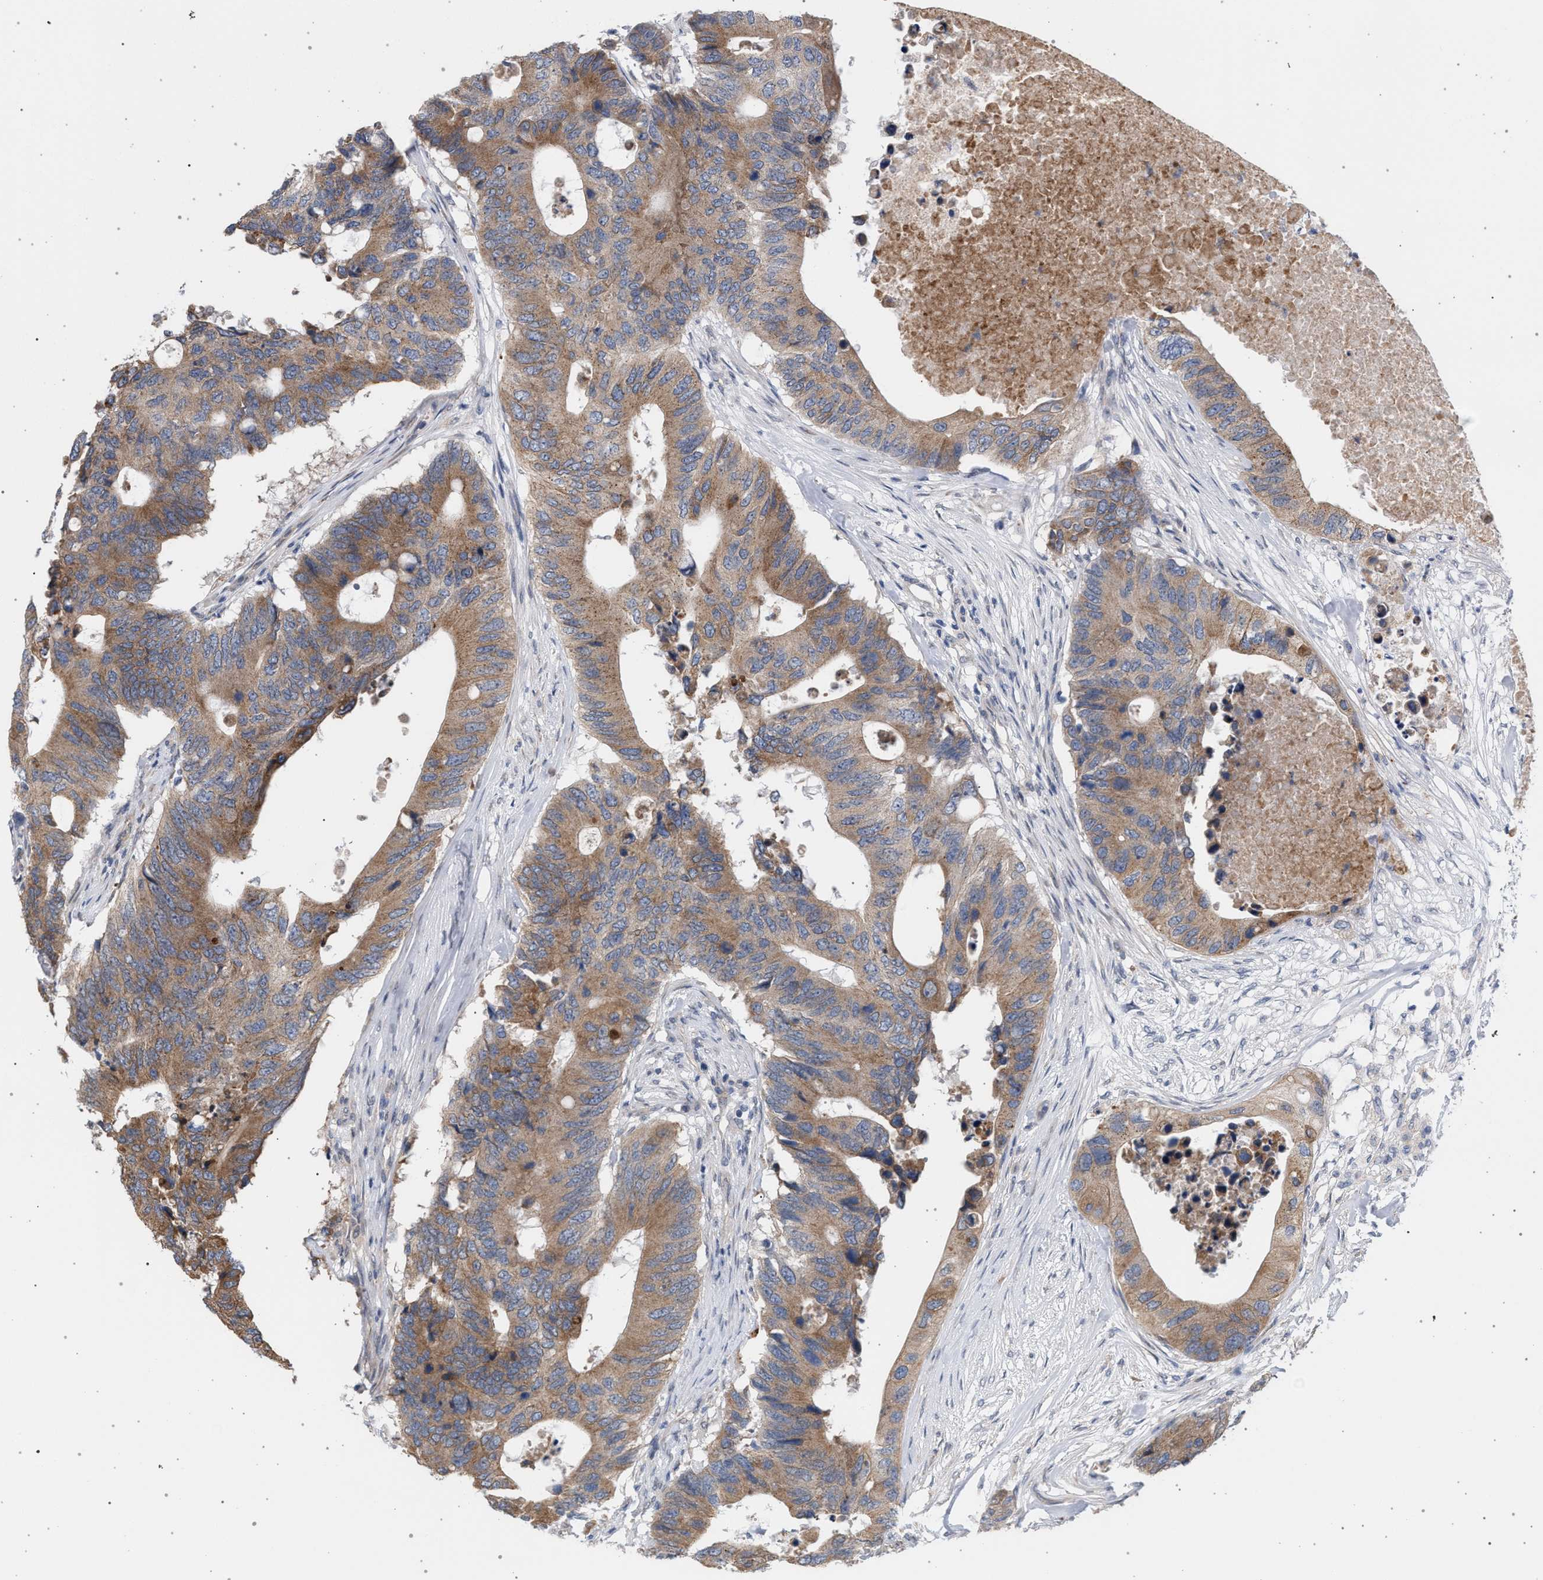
{"staining": {"intensity": "moderate", "quantity": ">75%", "location": "cytoplasmic/membranous"}, "tissue": "colorectal cancer", "cell_type": "Tumor cells", "image_type": "cancer", "snomed": [{"axis": "morphology", "description": "Adenocarcinoma, NOS"}, {"axis": "topography", "description": "Colon"}], "caption": "DAB immunohistochemical staining of human adenocarcinoma (colorectal) demonstrates moderate cytoplasmic/membranous protein staining in about >75% of tumor cells.", "gene": "ARPC5L", "patient": {"sex": "male", "age": 71}}